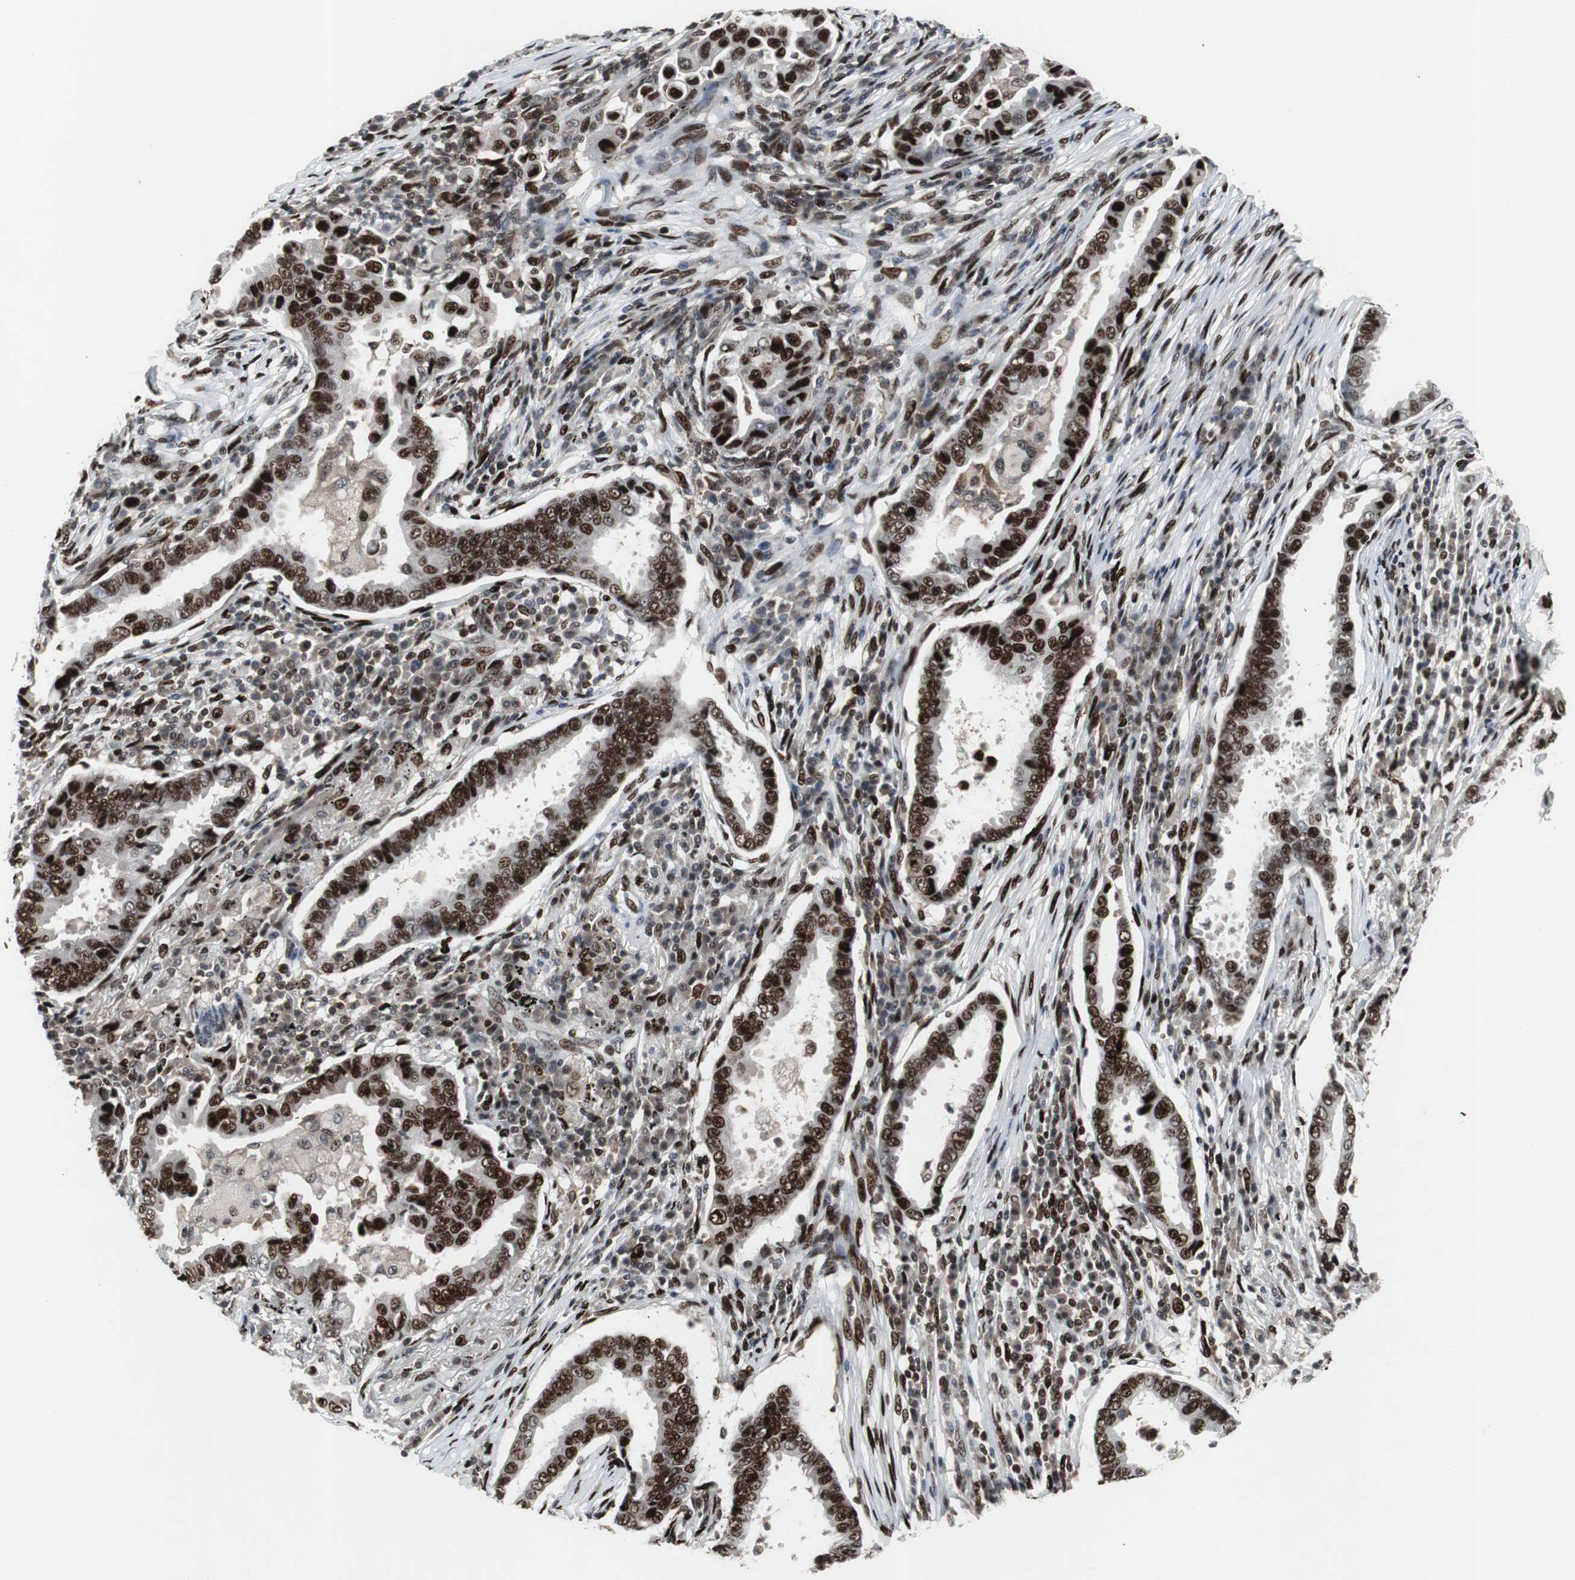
{"staining": {"intensity": "strong", "quantity": ">75%", "location": "nuclear"}, "tissue": "lung cancer", "cell_type": "Tumor cells", "image_type": "cancer", "snomed": [{"axis": "morphology", "description": "Normal tissue, NOS"}, {"axis": "morphology", "description": "Inflammation, NOS"}, {"axis": "morphology", "description": "Adenocarcinoma, NOS"}, {"axis": "topography", "description": "Lung"}], "caption": "Protein expression by IHC displays strong nuclear expression in approximately >75% of tumor cells in lung cancer.", "gene": "GRK2", "patient": {"sex": "female", "age": 64}}